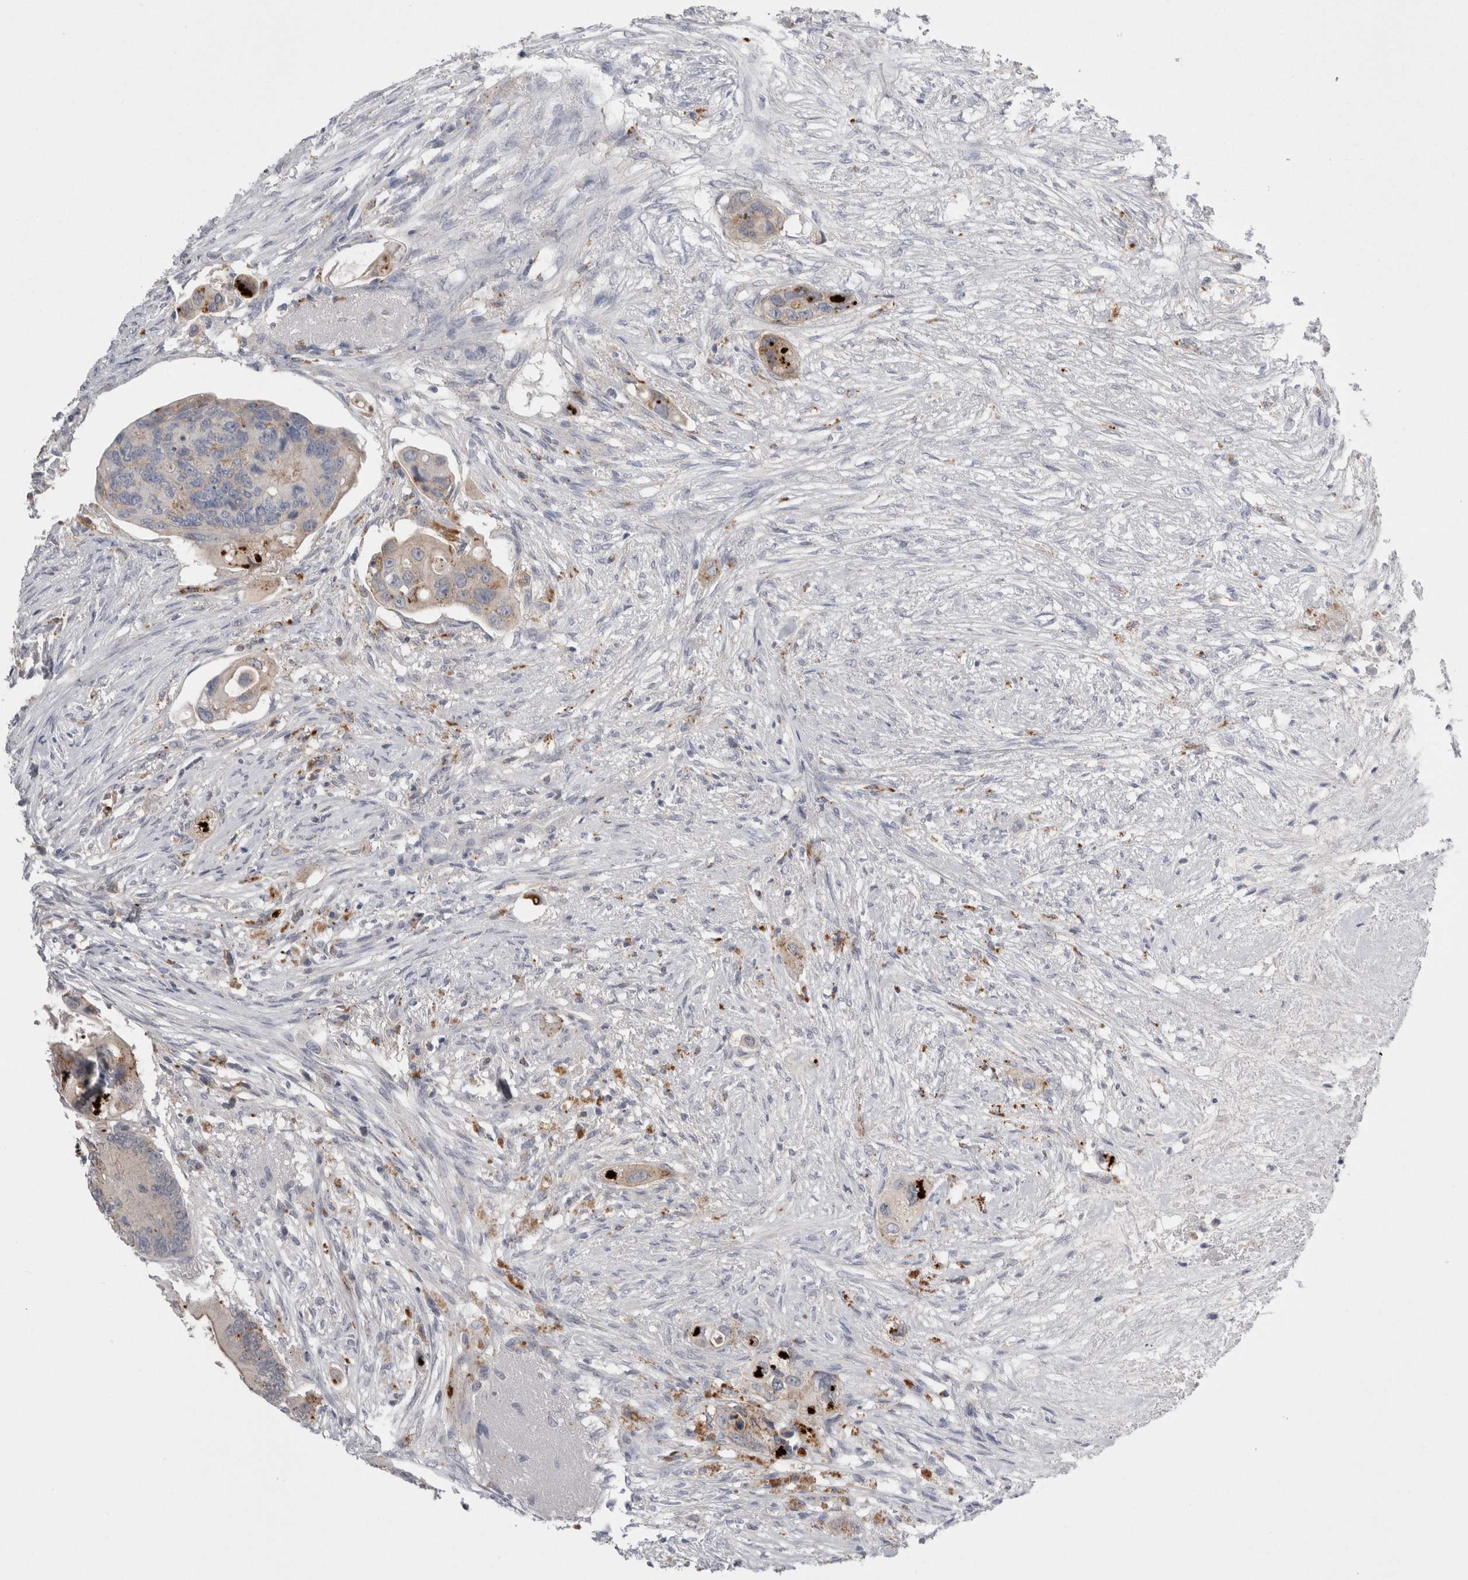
{"staining": {"intensity": "moderate", "quantity": "<25%", "location": "cytoplasmic/membranous"}, "tissue": "colorectal cancer", "cell_type": "Tumor cells", "image_type": "cancer", "snomed": [{"axis": "morphology", "description": "Adenocarcinoma, NOS"}, {"axis": "topography", "description": "Colon"}], "caption": "A high-resolution photomicrograph shows IHC staining of colorectal cancer, which reveals moderate cytoplasmic/membranous expression in approximately <25% of tumor cells. (brown staining indicates protein expression, while blue staining denotes nuclei).", "gene": "EPDR1", "patient": {"sex": "female", "age": 57}}